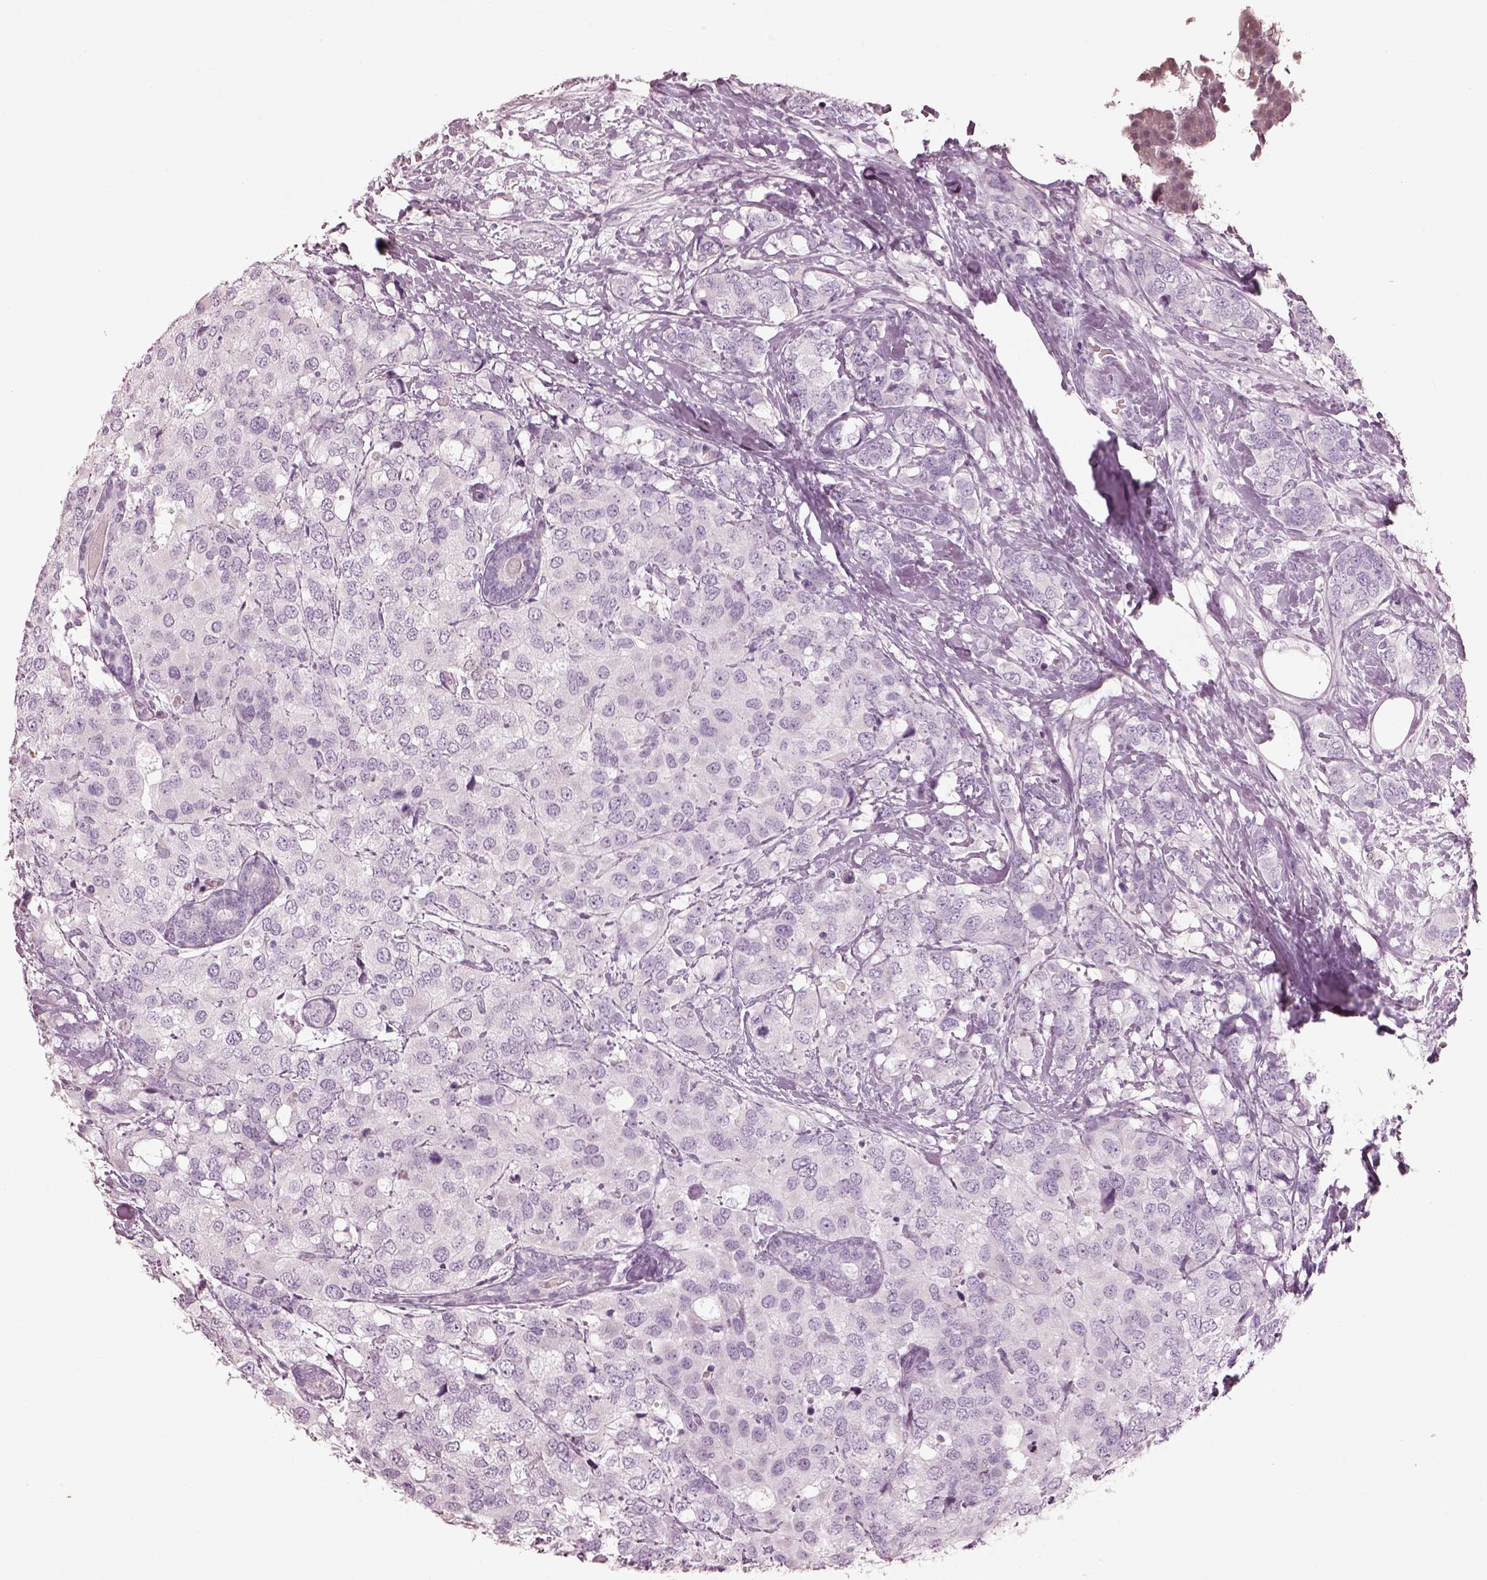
{"staining": {"intensity": "negative", "quantity": "none", "location": "none"}, "tissue": "breast cancer", "cell_type": "Tumor cells", "image_type": "cancer", "snomed": [{"axis": "morphology", "description": "Lobular carcinoma"}, {"axis": "topography", "description": "Breast"}], "caption": "An IHC image of breast cancer (lobular carcinoma) is shown. There is no staining in tumor cells of breast cancer (lobular carcinoma).", "gene": "RSPH9", "patient": {"sex": "female", "age": 59}}